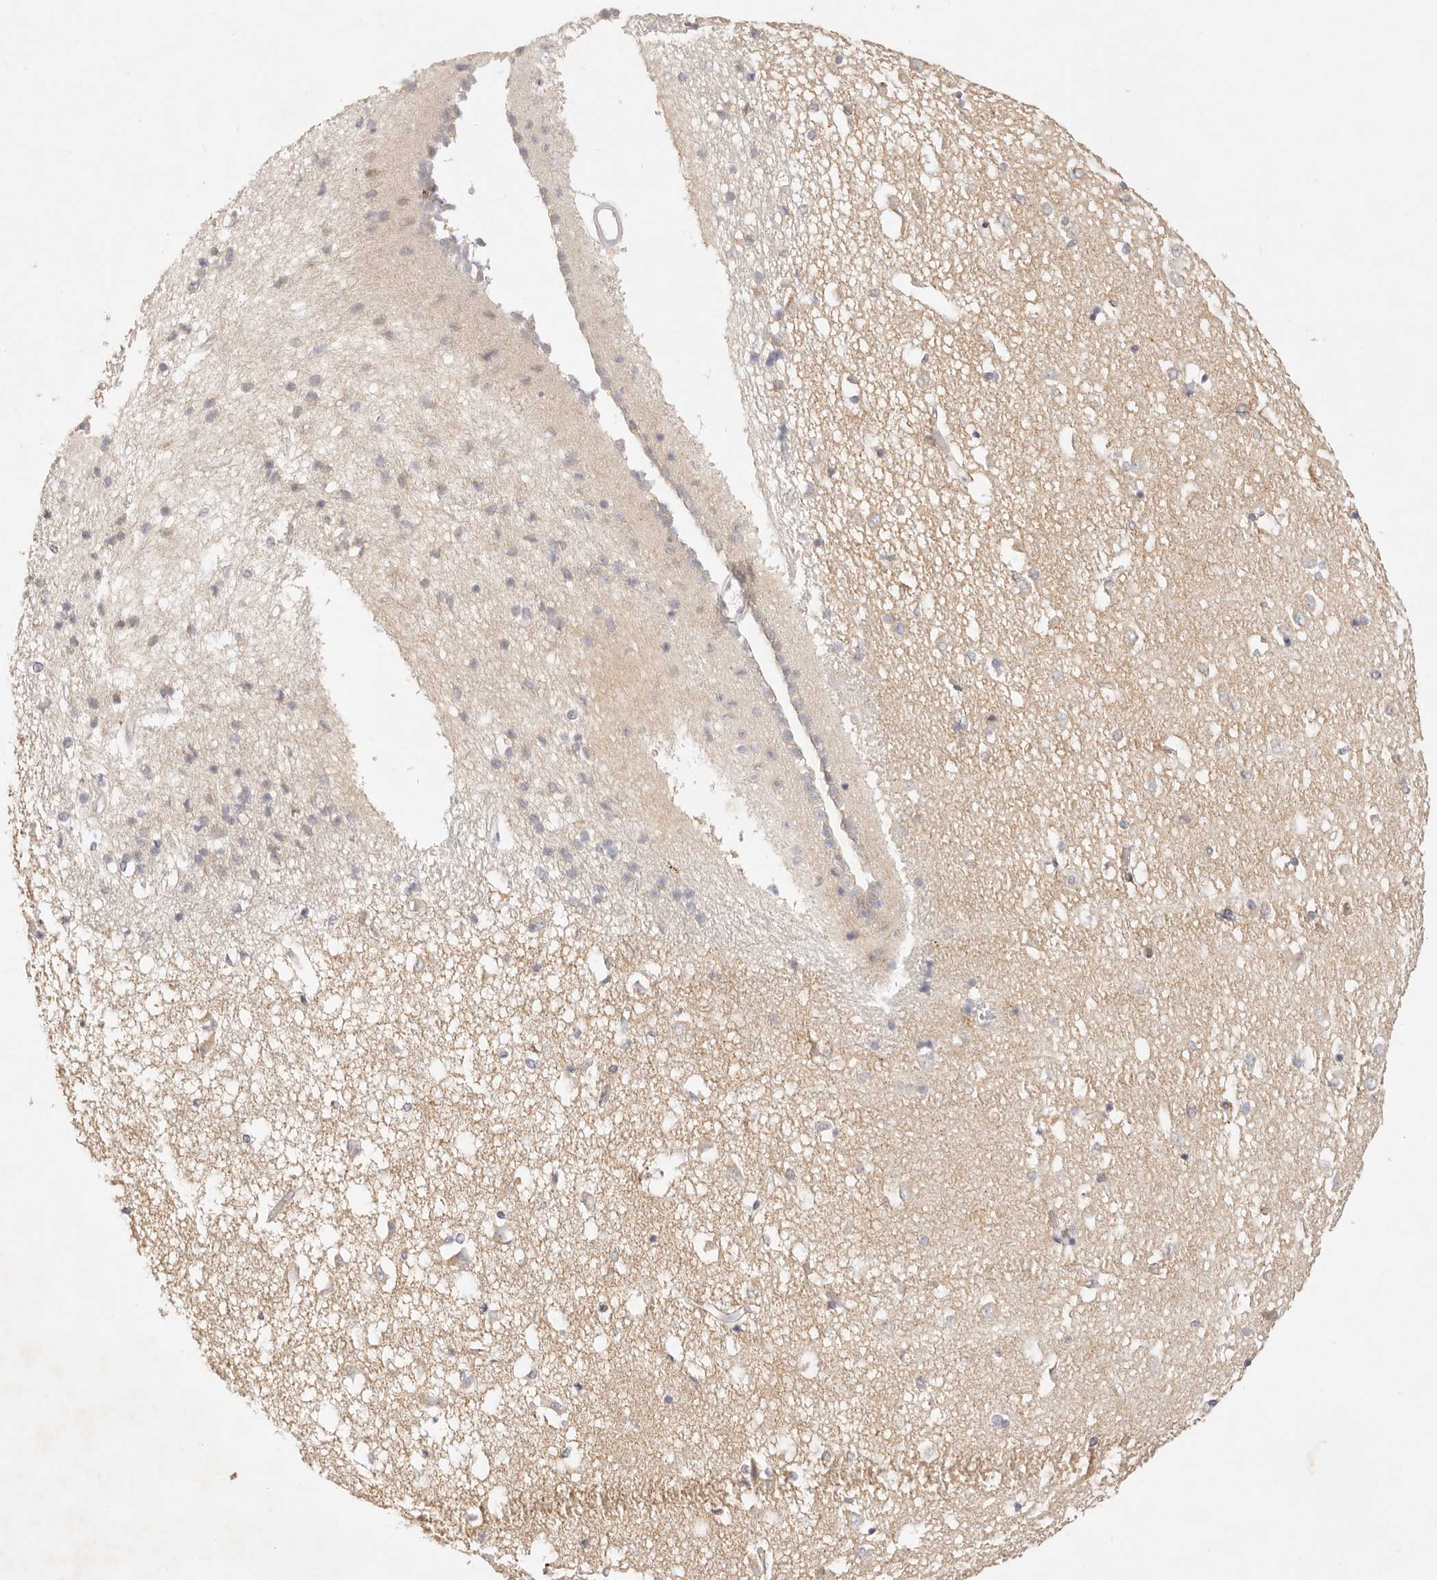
{"staining": {"intensity": "negative", "quantity": "none", "location": "none"}, "tissue": "caudate", "cell_type": "Glial cells", "image_type": "normal", "snomed": [{"axis": "morphology", "description": "Normal tissue, NOS"}, {"axis": "topography", "description": "Lateral ventricle wall"}], "caption": "Image shows no significant protein staining in glial cells of benign caudate.", "gene": "GPR156", "patient": {"sex": "male", "age": 45}}